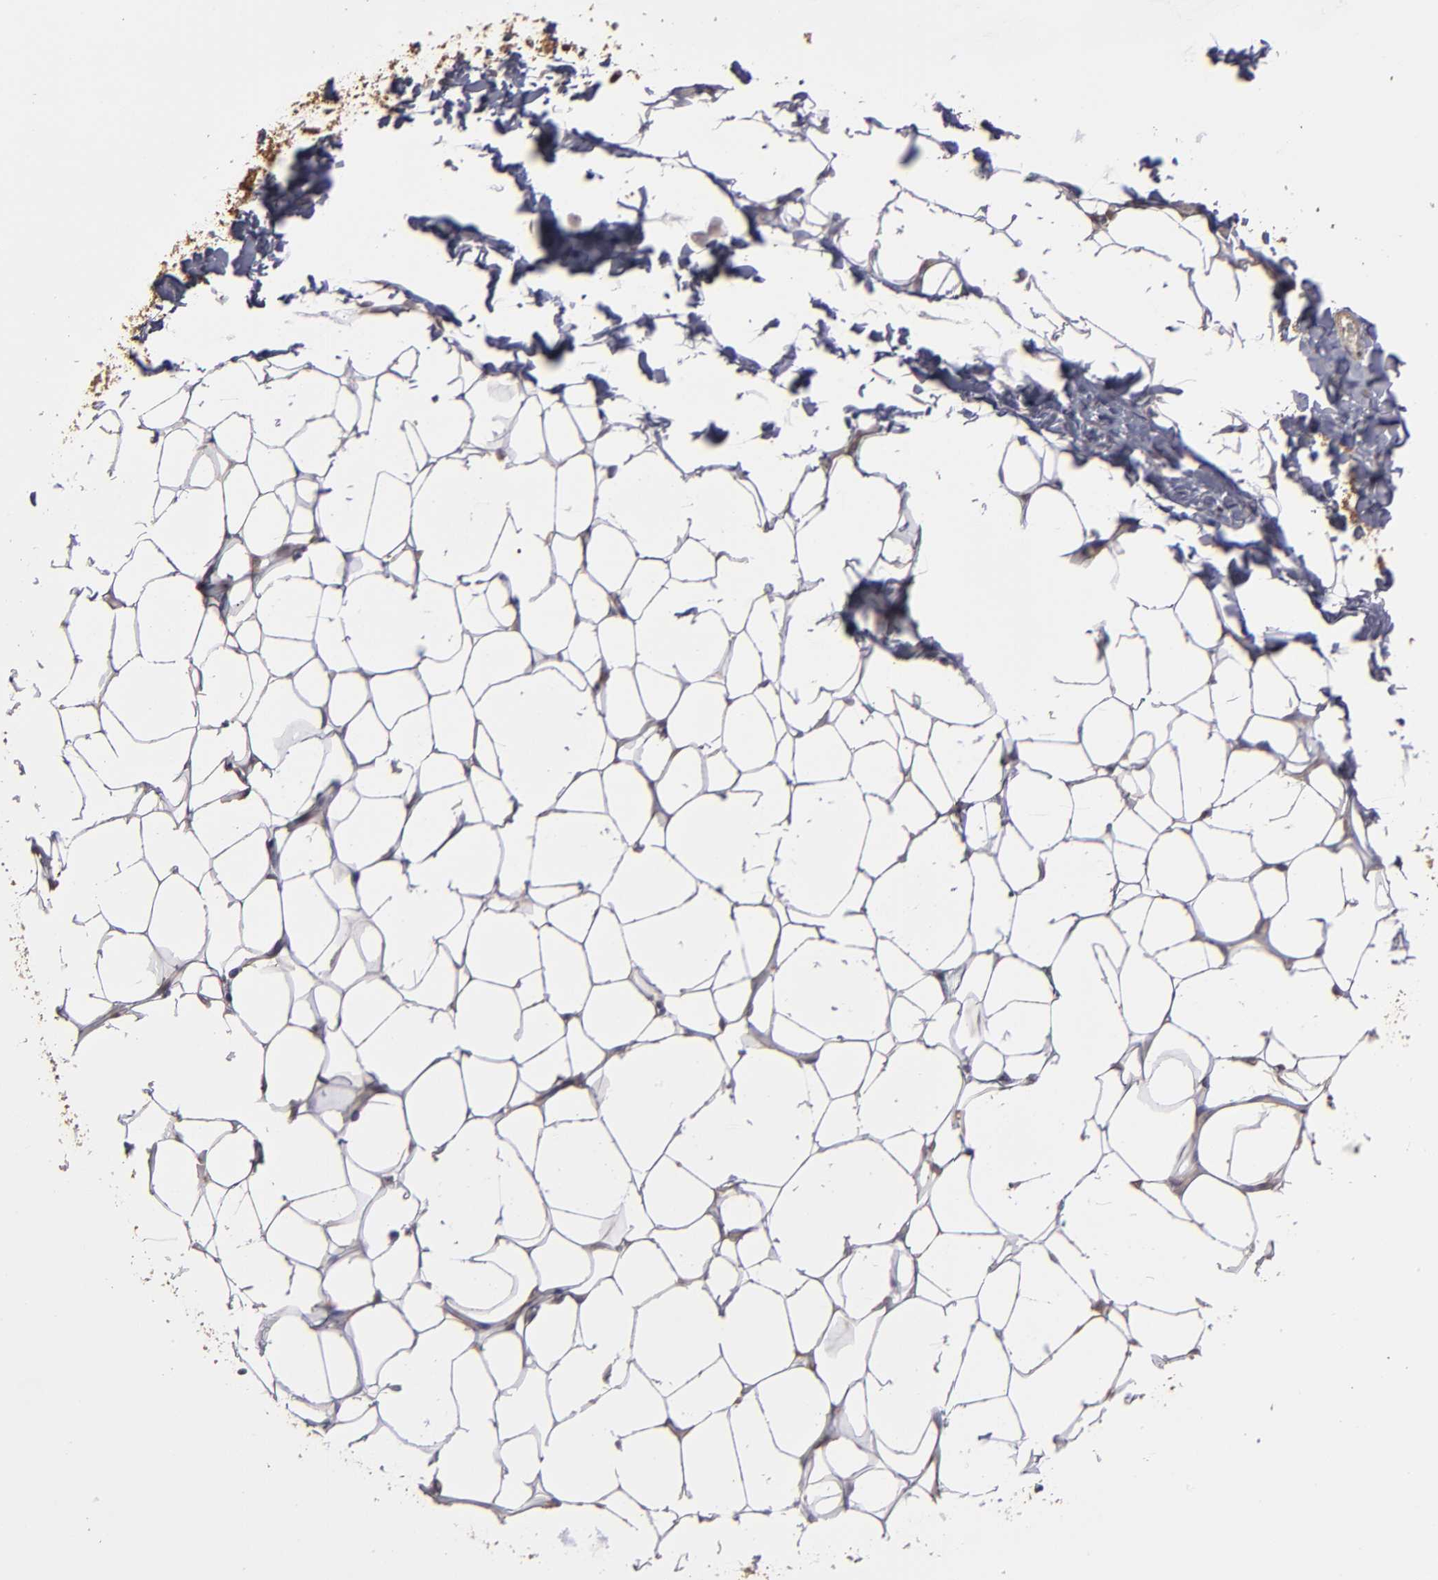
{"staining": {"intensity": "weak", "quantity": "25%-75%", "location": "cytoplasmic/membranous"}, "tissue": "adipose tissue", "cell_type": "Adipocytes", "image_type": "normal", "snomed": [{"axis": "morphology", "description": "Normal tissue, NOS"}, {"axis": "topography", "description": "Soft tissue"}], "caption": "IHC (DAB) staining of benign human adipose tissue demonstrates weak cytoplasmic/membranous protein staining in about 25%-75% of adipocytes.", "gene": "NDRG2", "patient": {"sex": "male", "age": 26}}